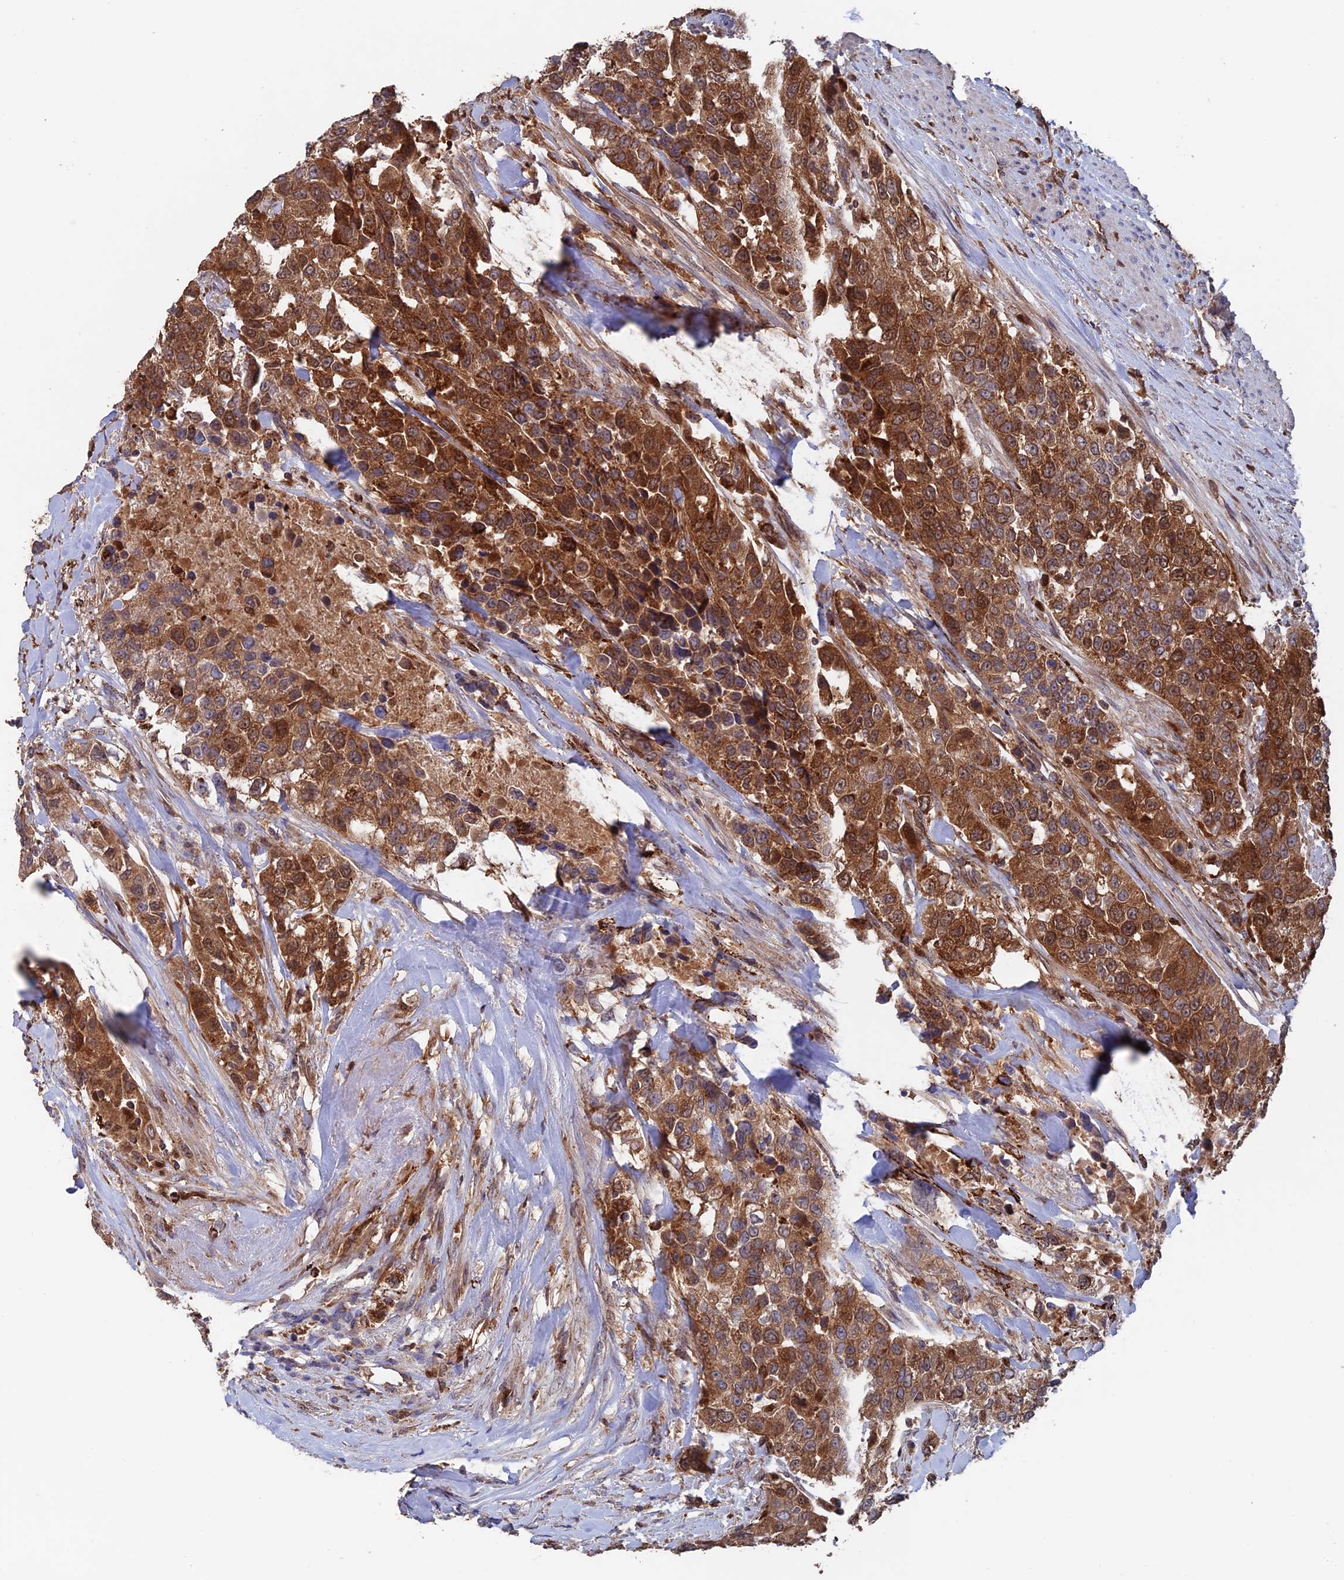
{"staining": {"intensity": "strong", "quantity": ">75%", "location": "cytoplasmic/membranous"}, "tissue": "urothelial cancer", "cell_type": "Tumor cells", "image_type": "cancer", "snomed": [{"axis": "morphology", "description": "Urothelial carcinoma, High grade"}, {"axis": "topography", "description": "Urinary bladder"}], "caption": "Immunohistochemistry photomicrograph of neoplastic tissue: urothelial cancer stained using immunohistochemistry (IHC) demonstrates high levels of strong protein expression localized specifically in the cytoplasmic/membranous of tumor cells, appearing as a cytoplasmic/membranous brown color.", "gene": "DTYMK", "patient": {"sex": "female", "age": 80}}